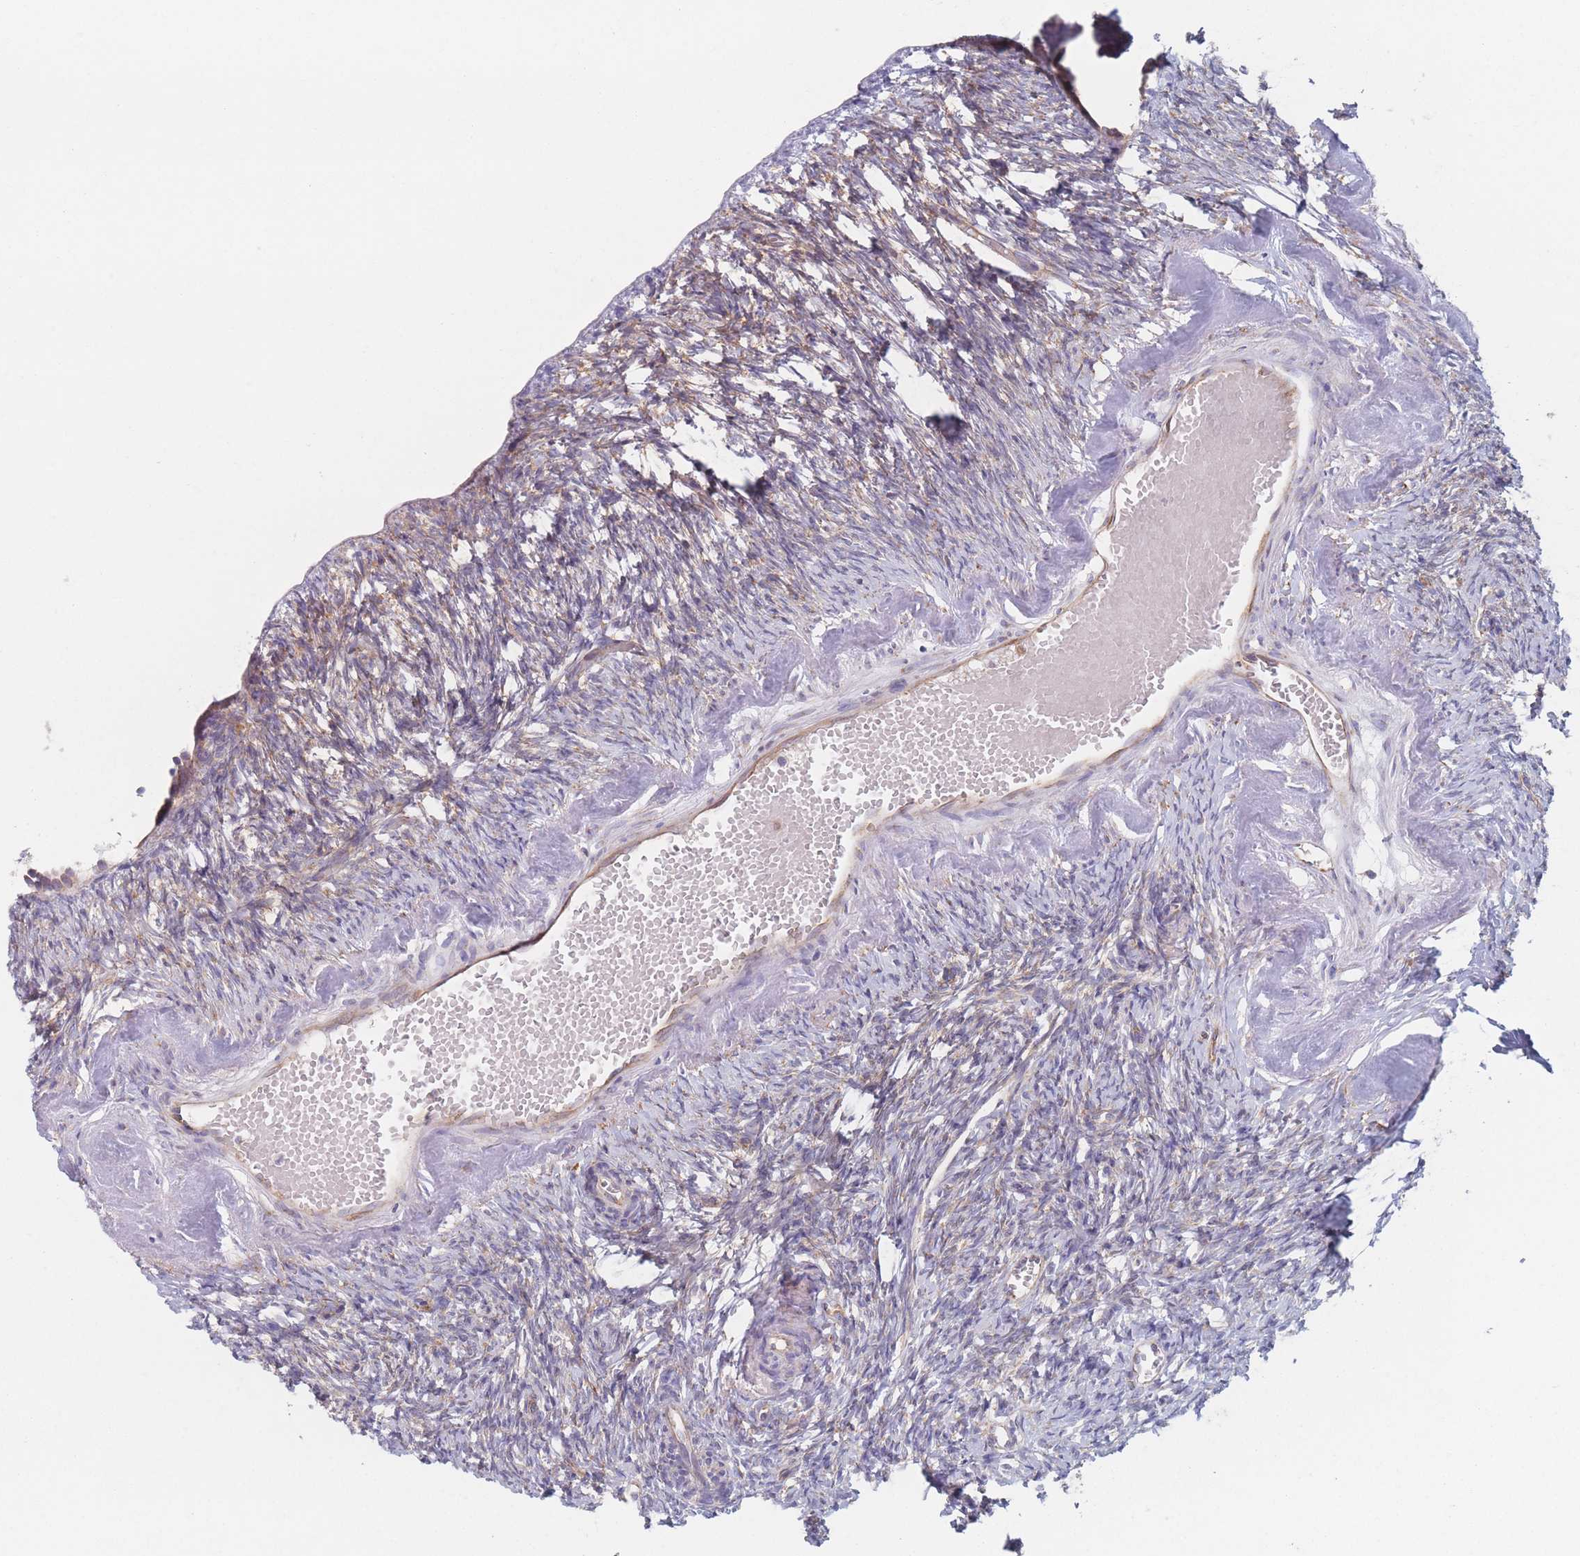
{"staining": {"intensity": "weak", "quantity": "25%-75%", "location": "cytoplasmic/membranous"}, "tissue": "ovary", "cell_type": "Ovarian stroma cells", "image_type": "normal", "snomed": [{"axis": "morphology", "description": "Normal tissue, NOS"}, {"axis": "topography", "description": "Ovary"}], "caption": "Protein analysis of unremarkable ovary shows weak cytoplasmic/membranous positivity in about 25%-75% of ovarian stroma cells.", "gene": "EEF1B2", "patient": {"sex": "female", "age": 51}}